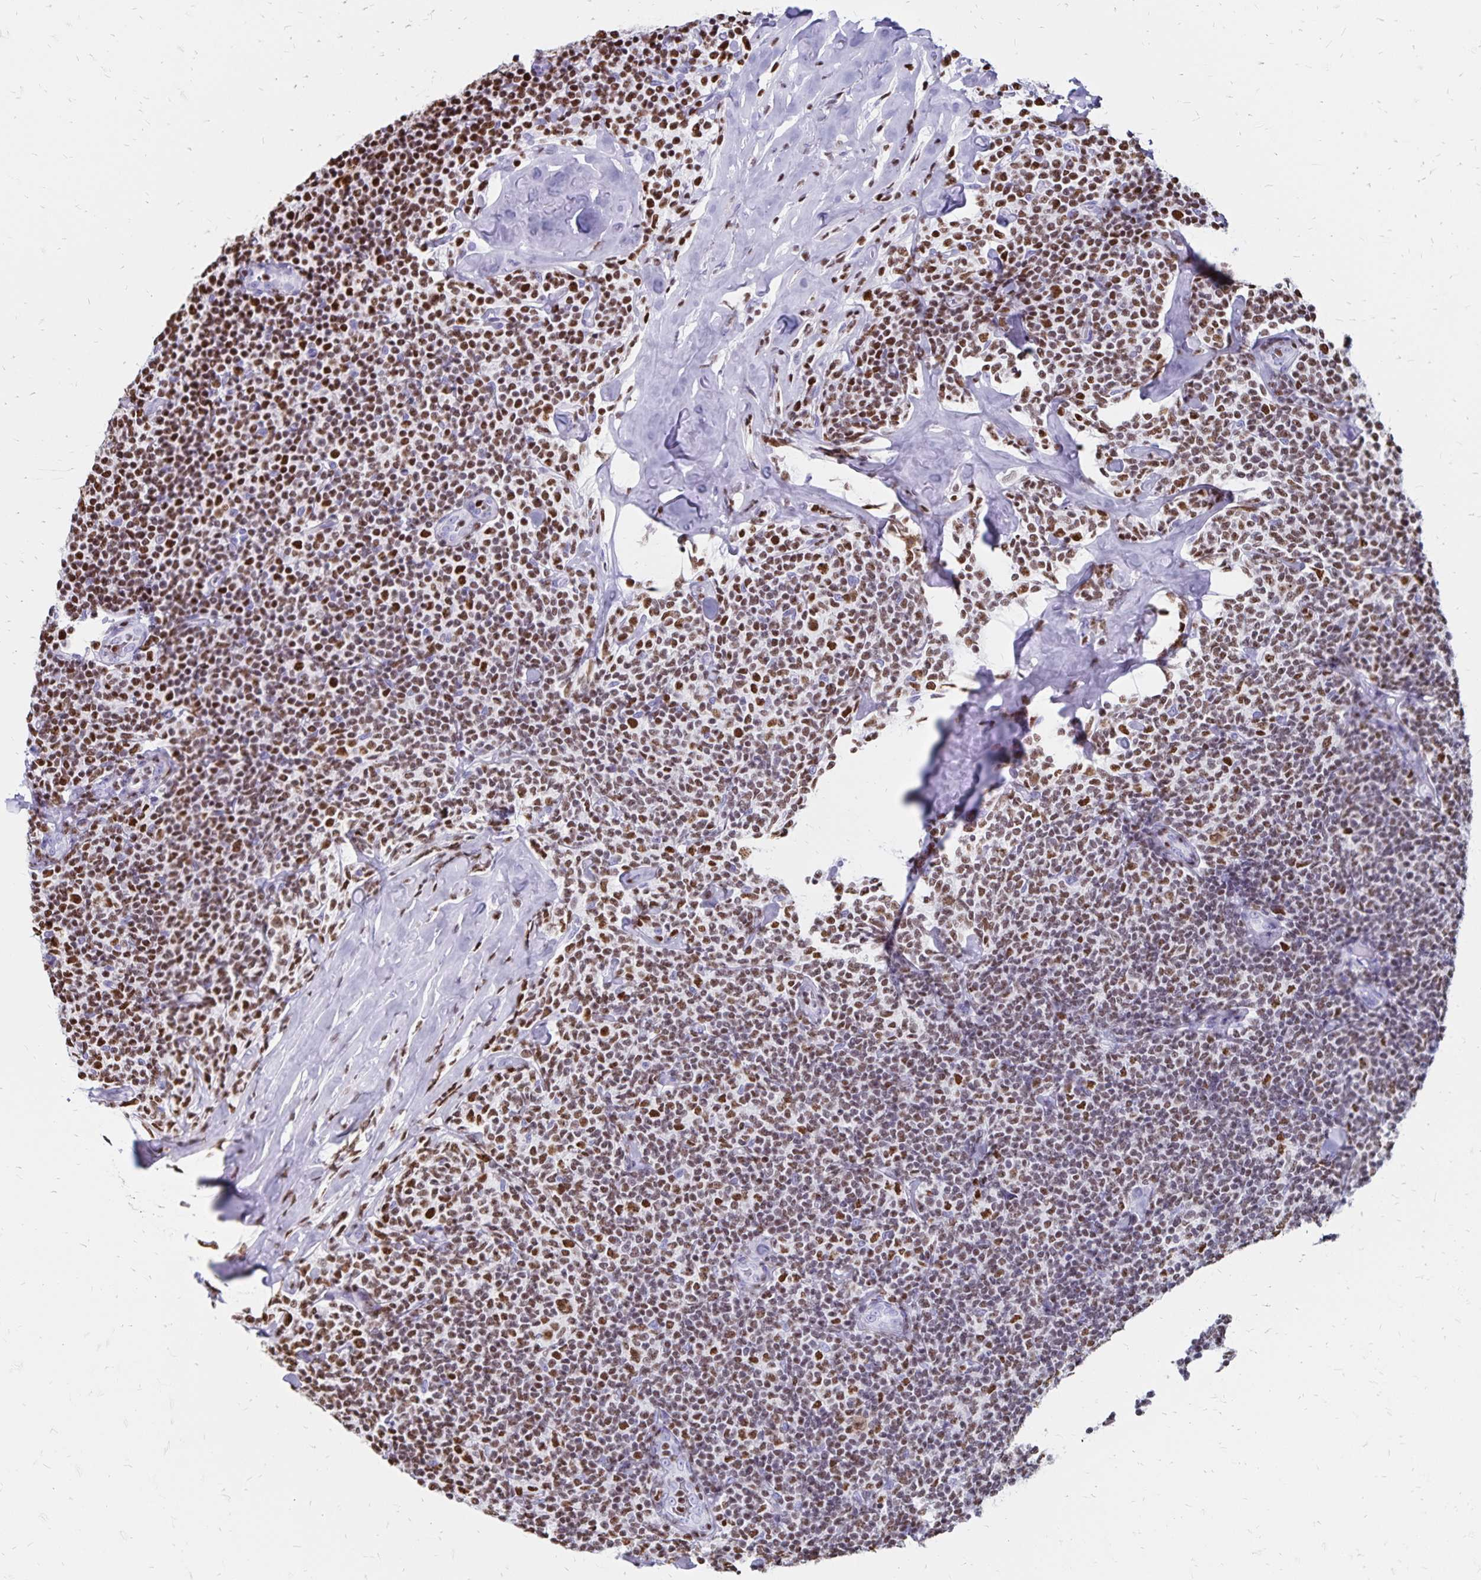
{"staining": {"intensity": "moderate", "quantity": ">75%", "location": "nuclear"}, "tissue": "lymphoma", "cell_type": "Tumor cells", "image_type": "cancer", "snomed": [{"axis": "morphology", "description": "Malignant lymphoma, non-Hodgkin's type, Low grade"}, {"axis": "topography", "description": "Lymph node"}], "caption": "A high-resolution image shows immunohistochemistry staining of lymphoma, which shows moderate nuclear expression in about >75% of tumor cells. (DAB (3,3'-diaminobenzidine) IHC with brightfield microscopy, high magnification).", "gene": "IKZF1", "patient": {"sex": "female", "age": 56}}